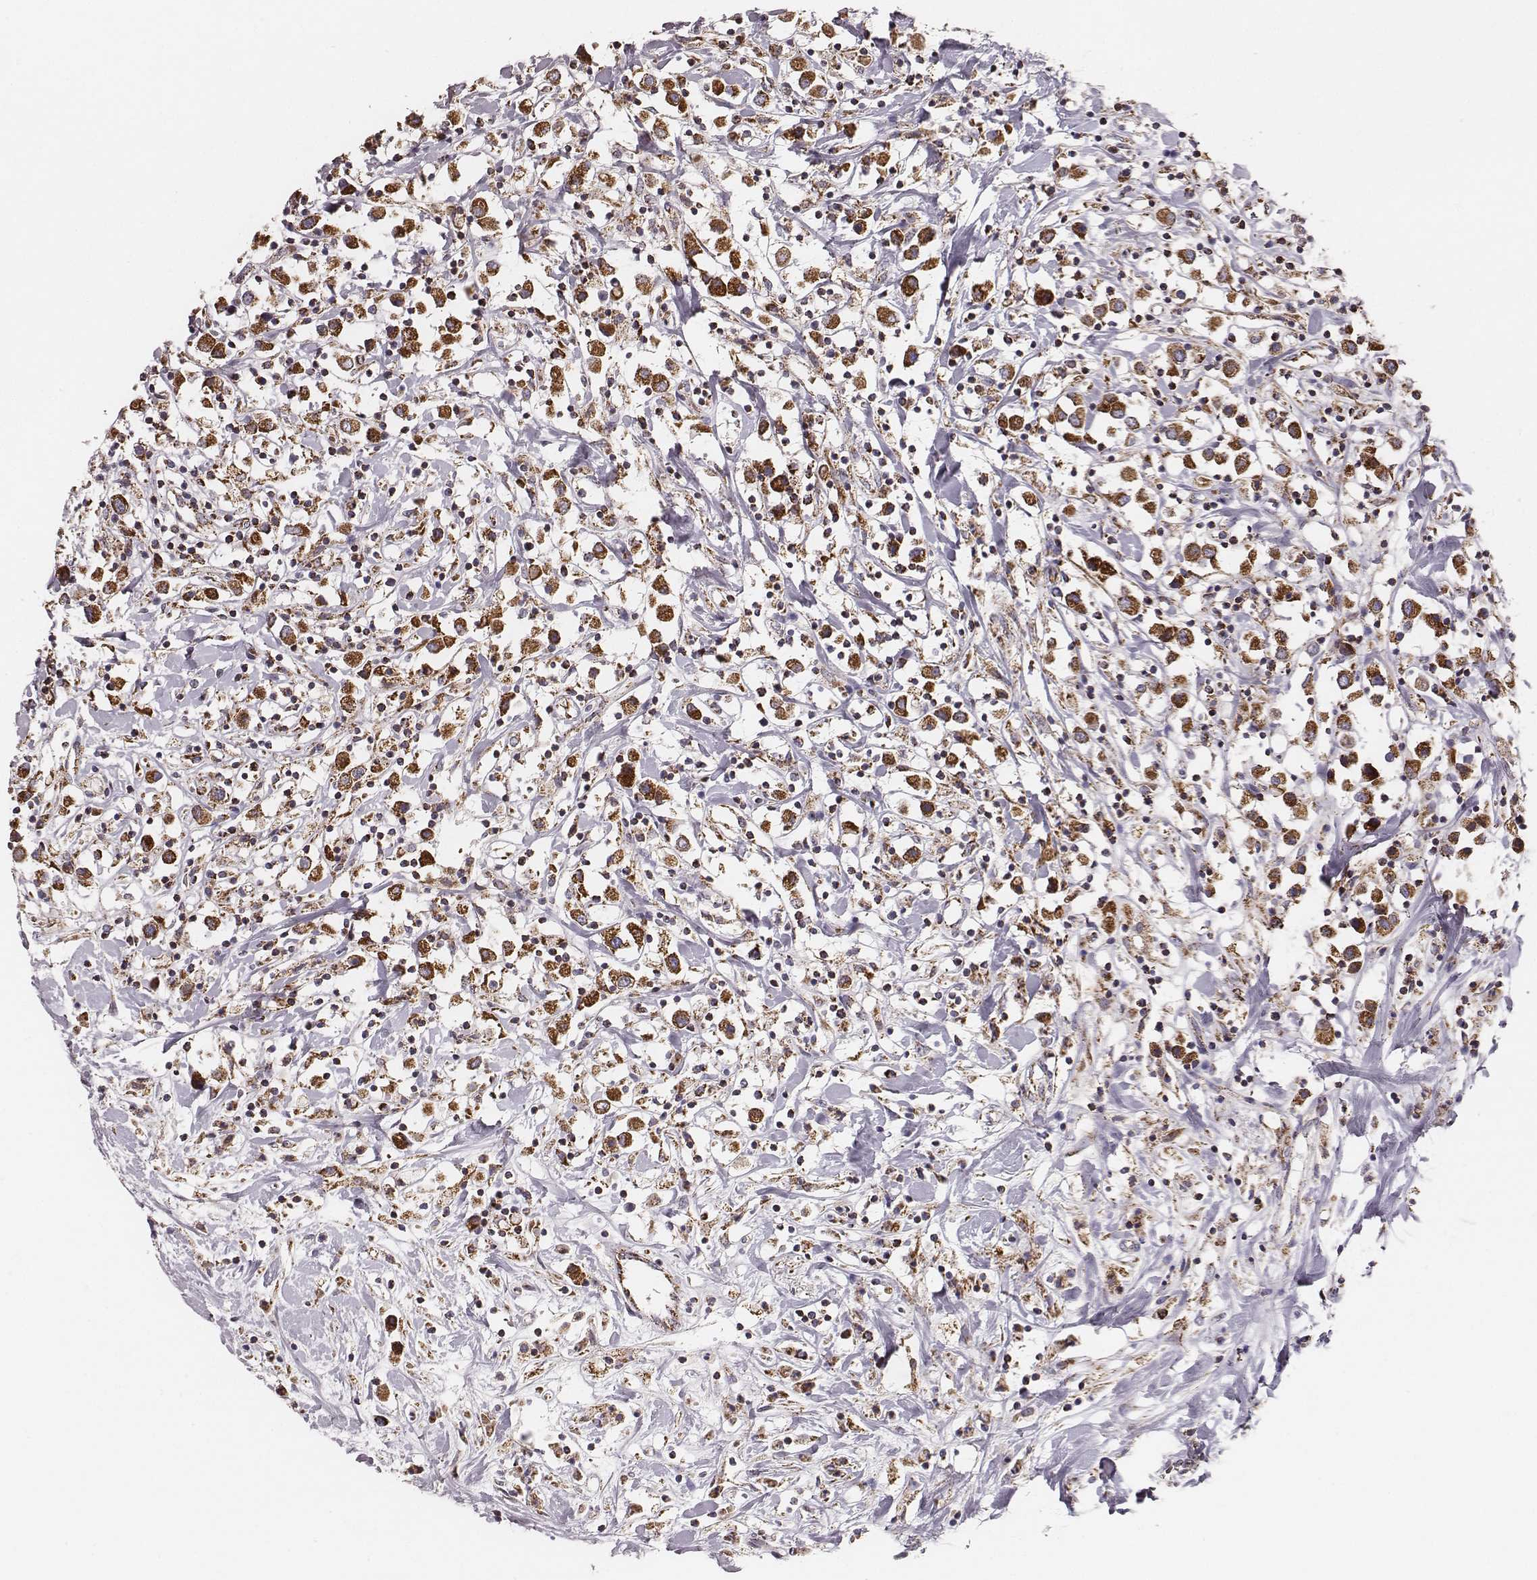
{"staining": {"intensity": "strong", "quantity": ">75%", "location": "cytoplasmic/membranous"}, "tissue": "breast cancer", "cell_type": "Tumor cells", "image_type": "cancer", "snomed": [{"axis": "morphology", "description": "Duct carcinoma"}, {"axis": "topography", "description": "Breast"}], "caption": "An immunohistochemistry (IHC) image of tumor tissue is shown. Protein staining in brown highlights strong cytoplasmic/membranous positivity in breast intraductal carcinoma within tumor cells. (DAB IHC with brightfield microscopy, high magnification).", "gene": "TUFM", "patient": {"sex": "female", "age": 61}}